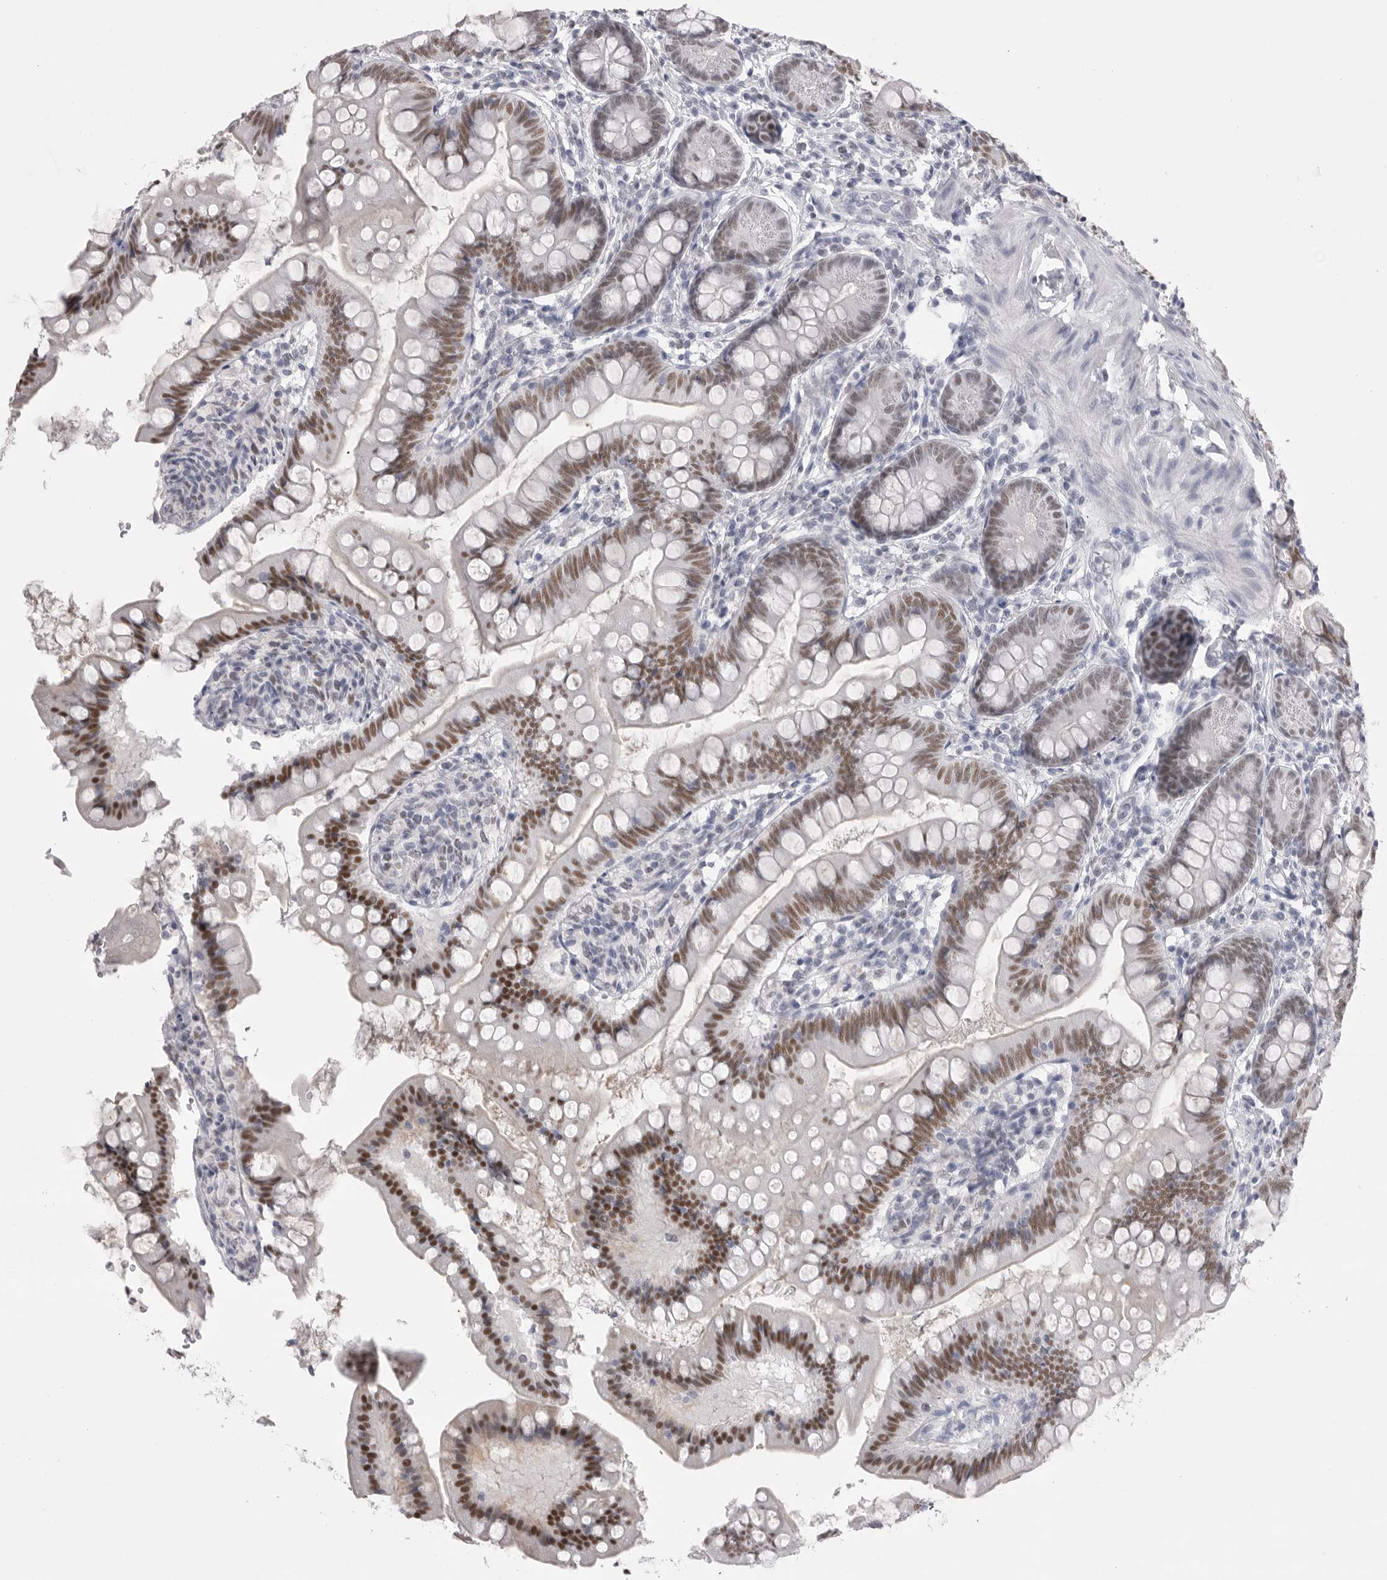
{"staining": {"intensity": "strong", "quantity": ">75%", "location": "nuclear"}, "tissue": "small intestine", "cell_type": "Glandular cells", "image_type": "normal", "snomed": [{"axis": "morphology", "description": "Normal tissue, NOS"}, {"axis": "topography", "description": "Small intestine"}], "caption": "This image exhibits immunohistochemistry staining of unremarkable human small intestine, with high strong nuclear staining in about >75% of glandular cells.", "gene": "ZBTB7B", "patient": {"sex": "male", "age": 7}}